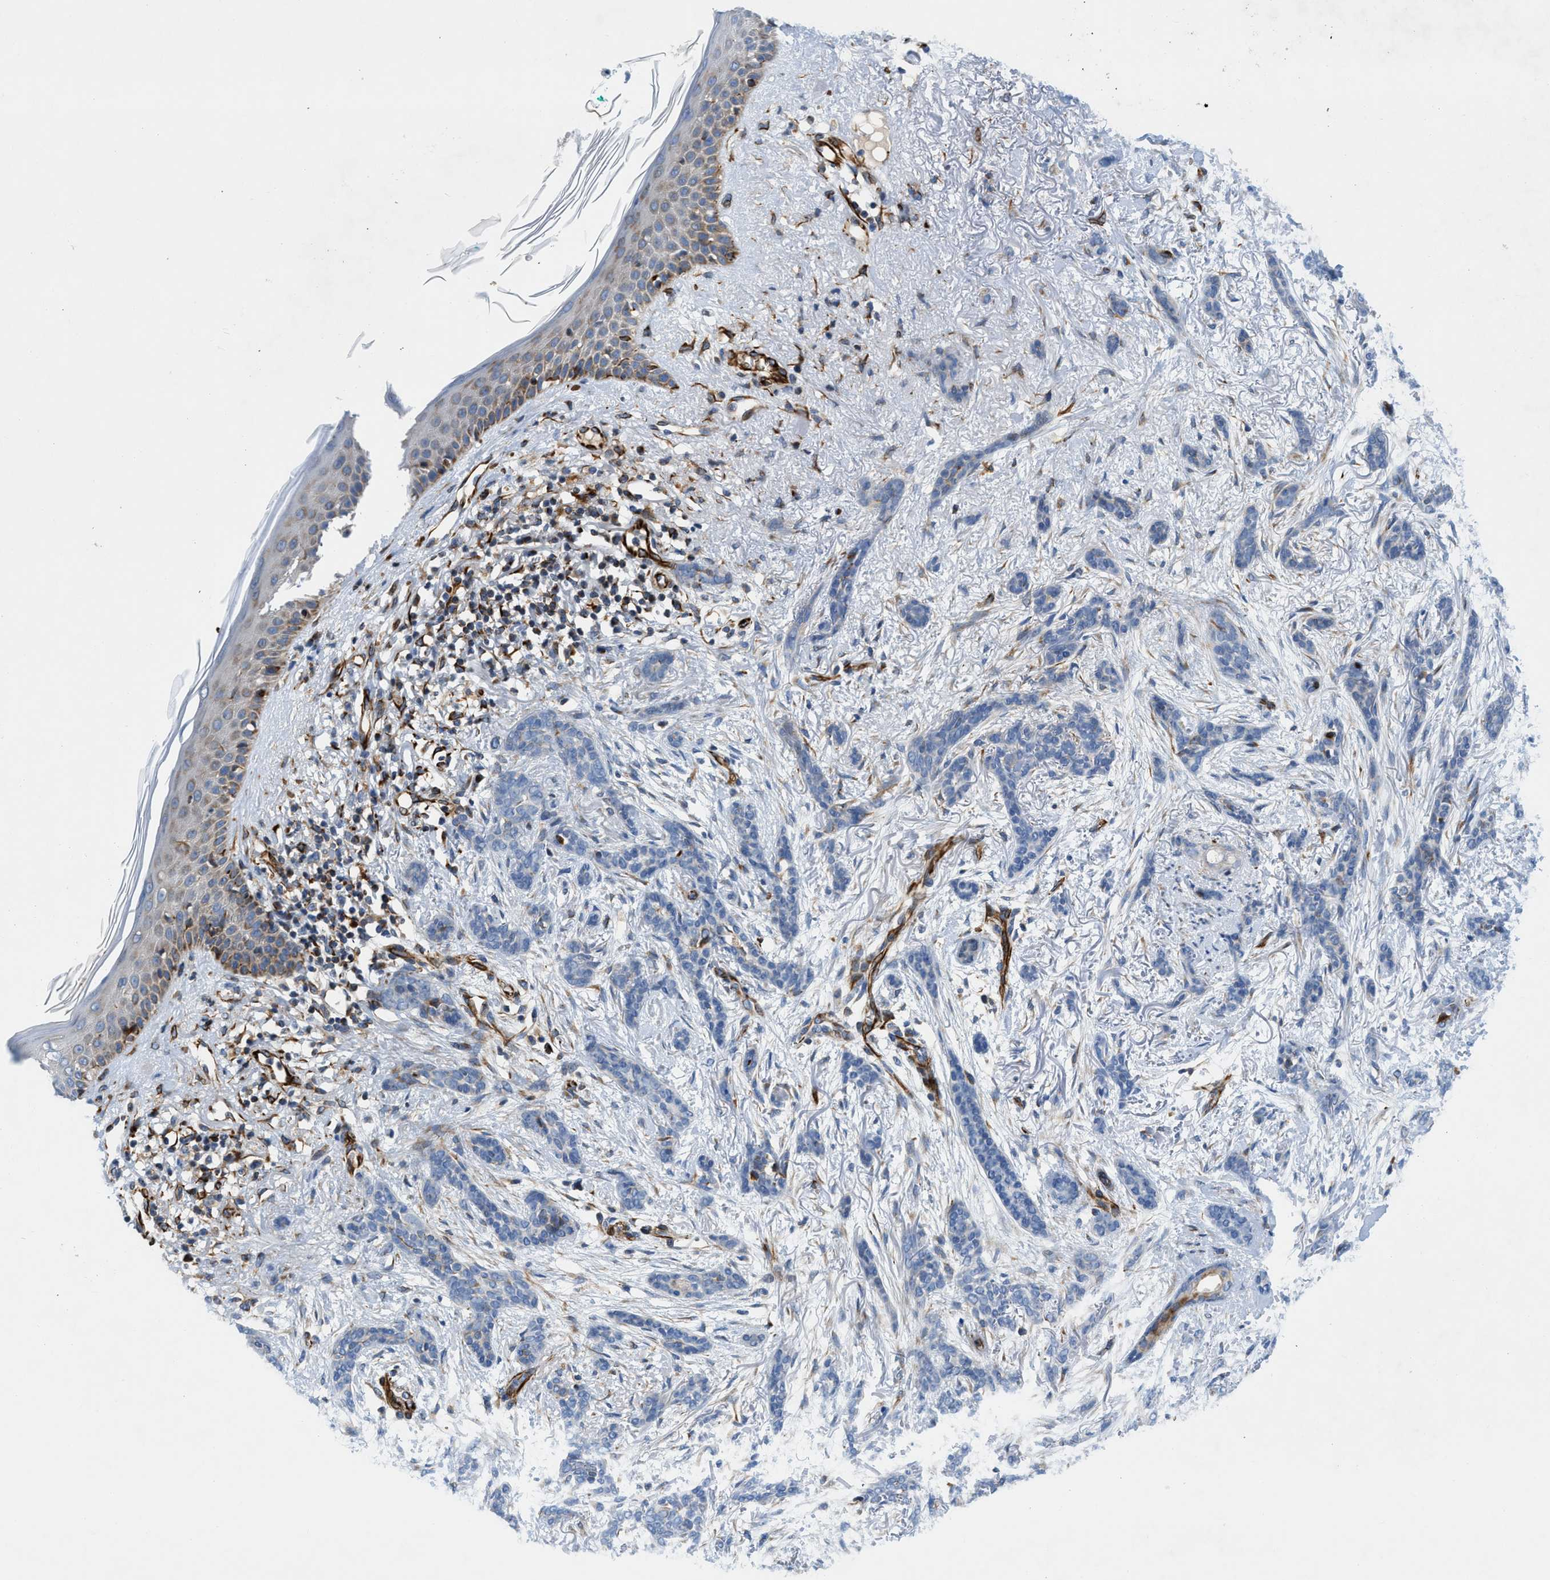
{"staining": {"intensity": "negative", "quantity": "none", "location": "none"}, "tissue": "skin cancer", "cell_type": "Tumor cells", "image_type": "cancer", "snomed": [{"axis": "morphology", "description": "Basal cell carcinoma"}, {"axis": "morphology", "description": "Adnexal tumor, benign"}, {"axis": "topography", "description": "Skin"}], "caption": "Benign adnexal tumor (skin) was stained to show a protein in brown. There is no significant positivity in tumor cells.", "gene": "ZNF831", "patient": {"sex": "female", "age": 42}}